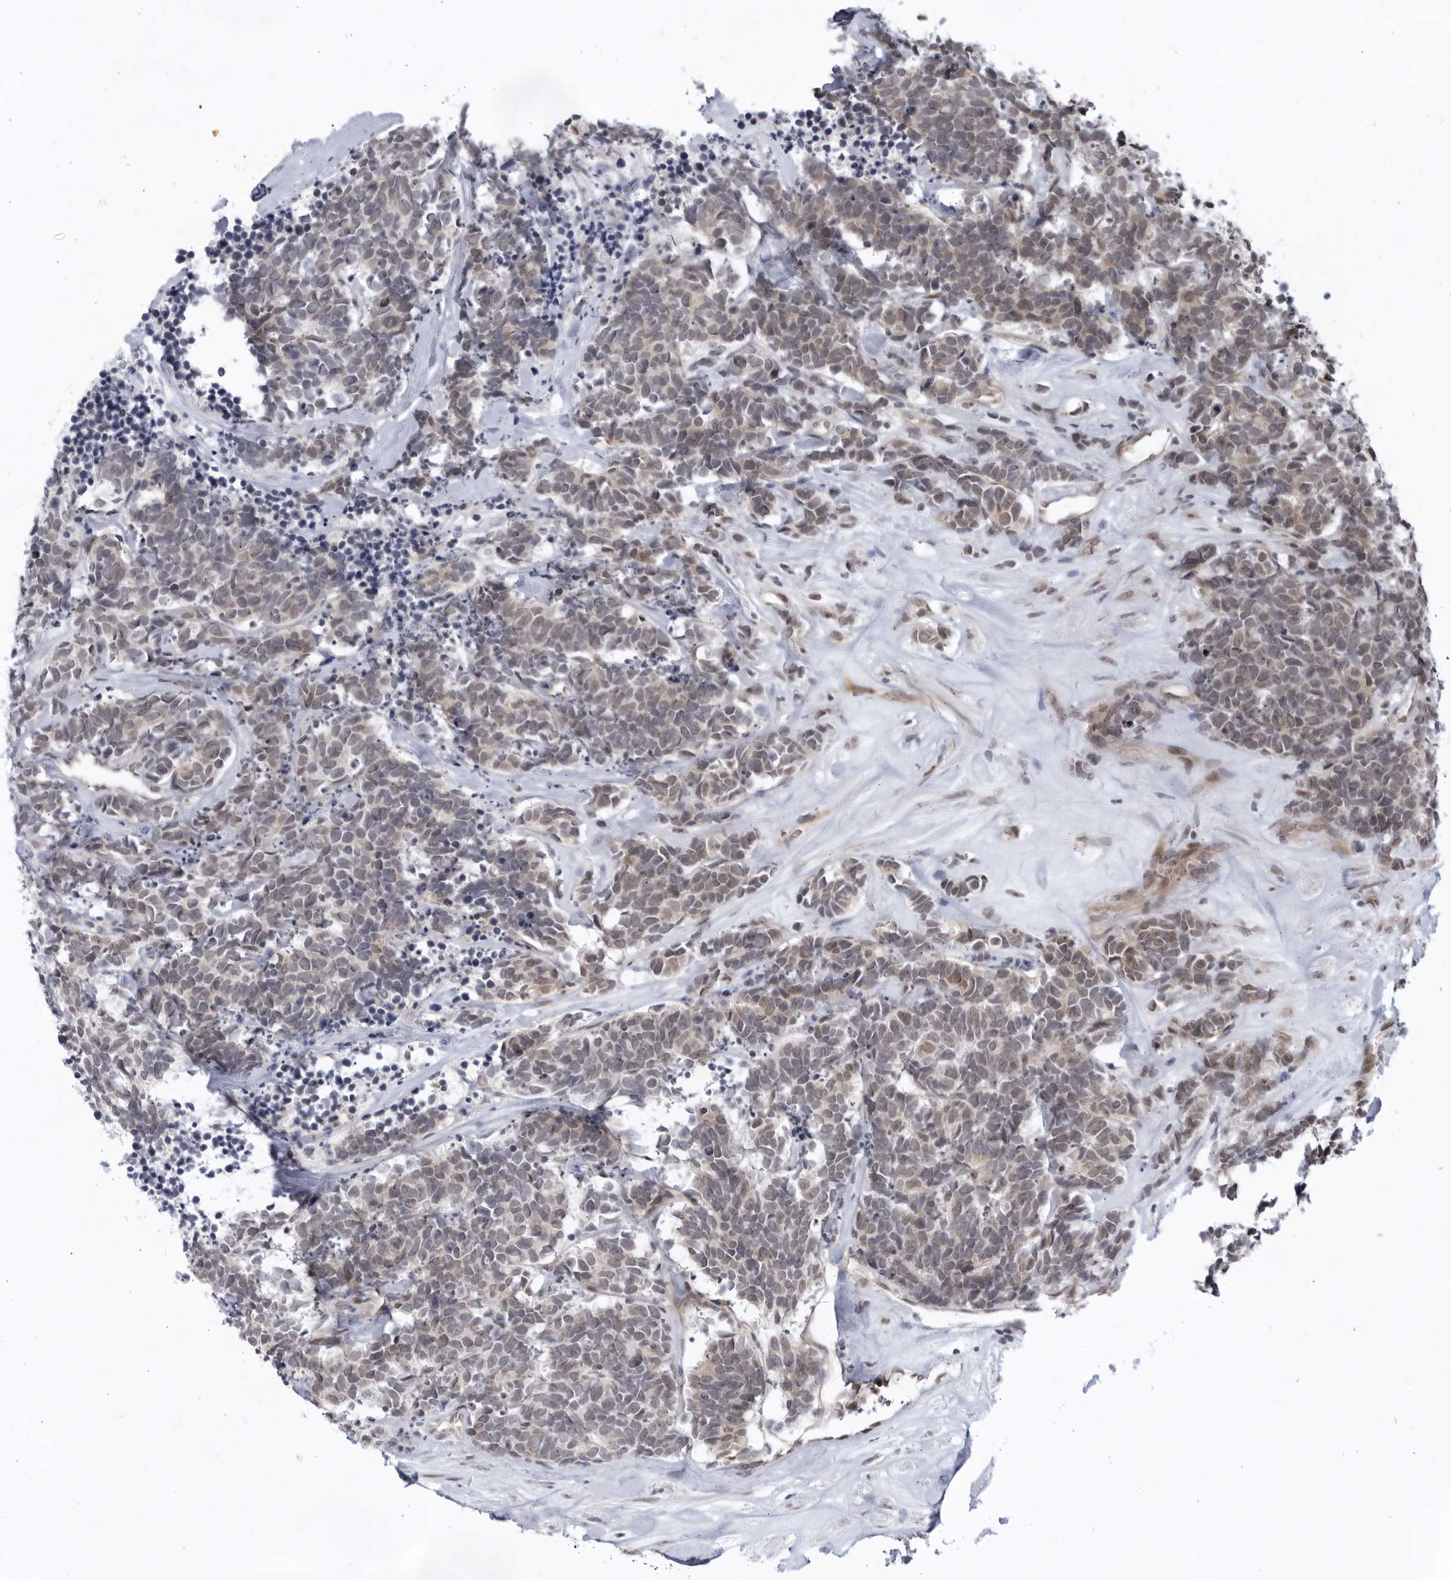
{"staining": {"intensity": "weak", "quantity": "25%-75%", "location": "cytoplasmic/membranous"}, "tissue": "carcinoid", "cell_type": "Tumor cells", "image_type": "cancer", "snomed": [{"axis": "morphology", "description": "Carcinoma, NOS"}, {"axis": "morphology", "description": "Carcinoid, malignant, NOS"}, {"axis": "topography", "description": "Urinary bladder"}], "caption": "Immunohistochemical staining of malignant carcinoid reveals low levels of weak cytoplasmic/membranous expression in about 25%-75% of tumor cells.", "gene": "ITGB3BP", "patient": {"sex": "male", "age": 57}}